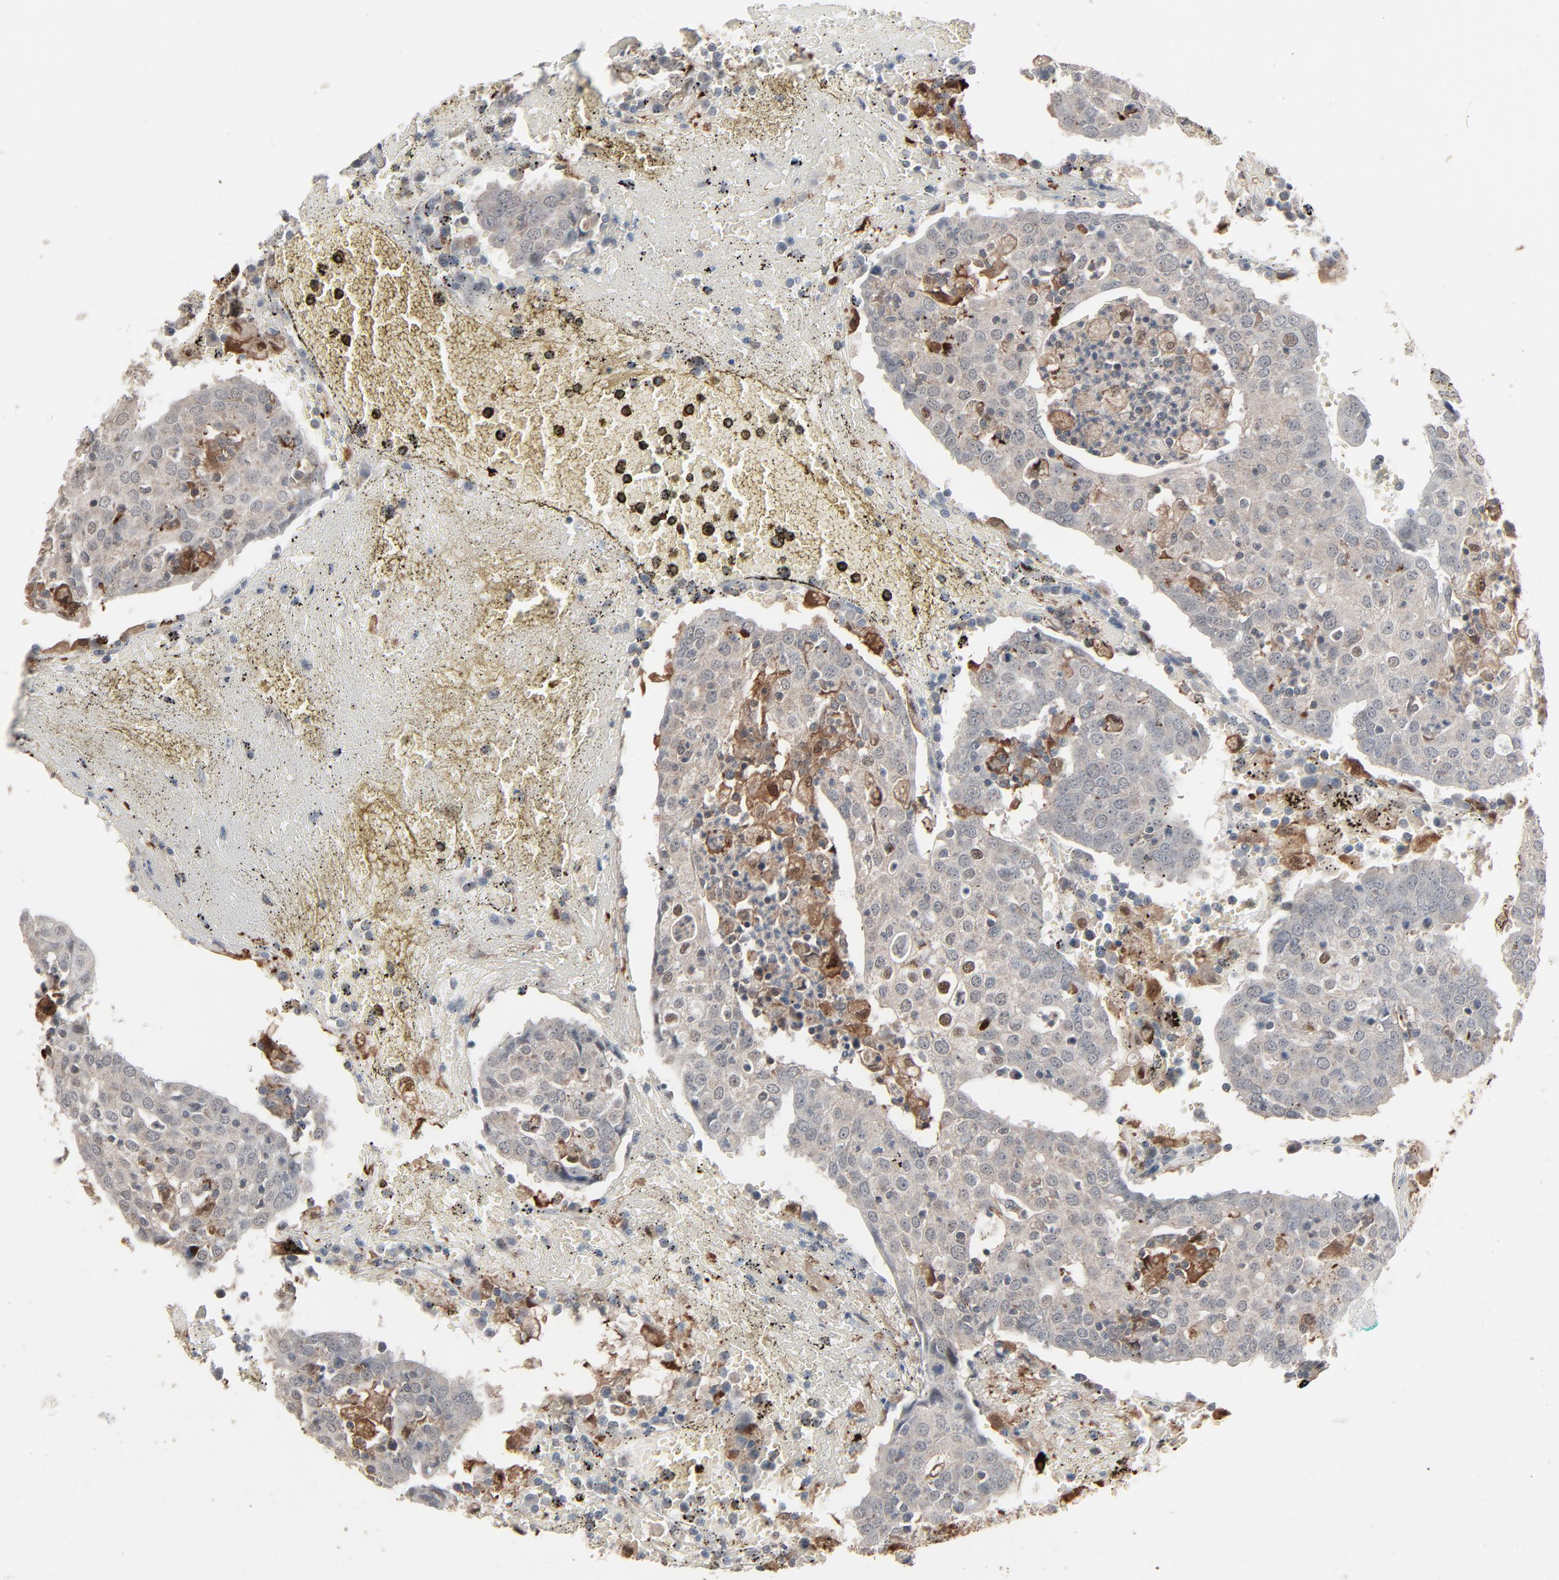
{"staining": {"intensity": "strong", "quantity": ">75%", "location": "cytoplasmic/membranous,nuclear"}, "tissue": "head and neck cancer", "cell_type": "Tumor cells", "image_type": "cancer", "snomed": [{"axis": "morphology", "description": "Adenocarcinoma, NOS"}, {"axis": "topography", "description": "Salivary gland"}, {"axis": "topography", "description": "Head-Neck"}], "caption": "Protein expression analysis of head and neck adenocarcinoma reveals strong cytoplasmic/membranous and nuclear positivity in about >75% of tumor cells. (Brightfield microscopy of DAB IHC at high magnification).", "gene": "DOCK8", "patient": {"sex": "female", "age": 65}}